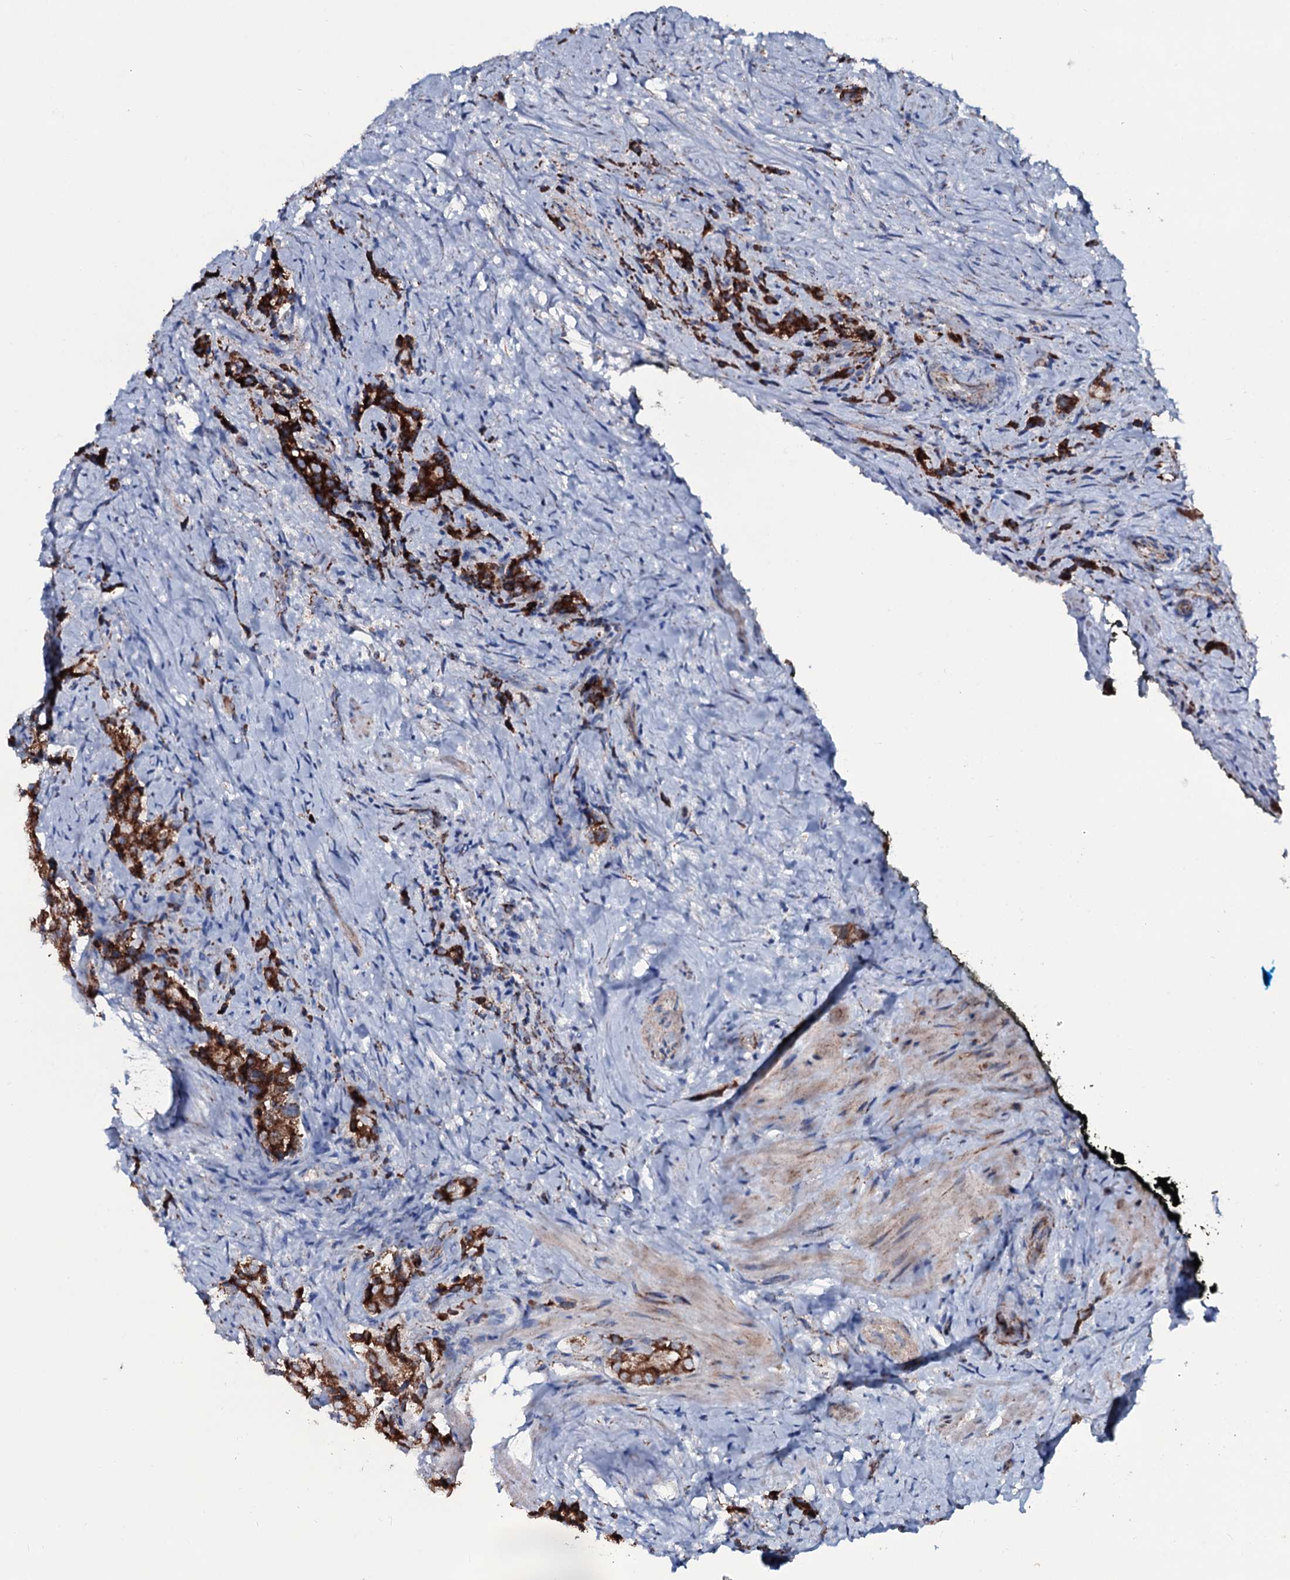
{"staining": {"intensity": "strong", "quantity": ">75%", "location": "cytoplasmic/membranous"}, "tissue": "prostate cancer", "cell_type": "Tumor cells", "image_type": "cancer", "snomed": [{"axis": "morphology", "description": "Adenocarcinoma, High grade"}, {"axis": "topography", "description": "Prostate"}], "caption": "The image shows immunohistochemical staining of prostate high-grade adenocarcinoma. There is strong cytoplasmic/membranous positivity is seen in approximately >75% of tumor cells.", "gene": "MRPS35", "patient": {"sex": "male", "age": 65}}